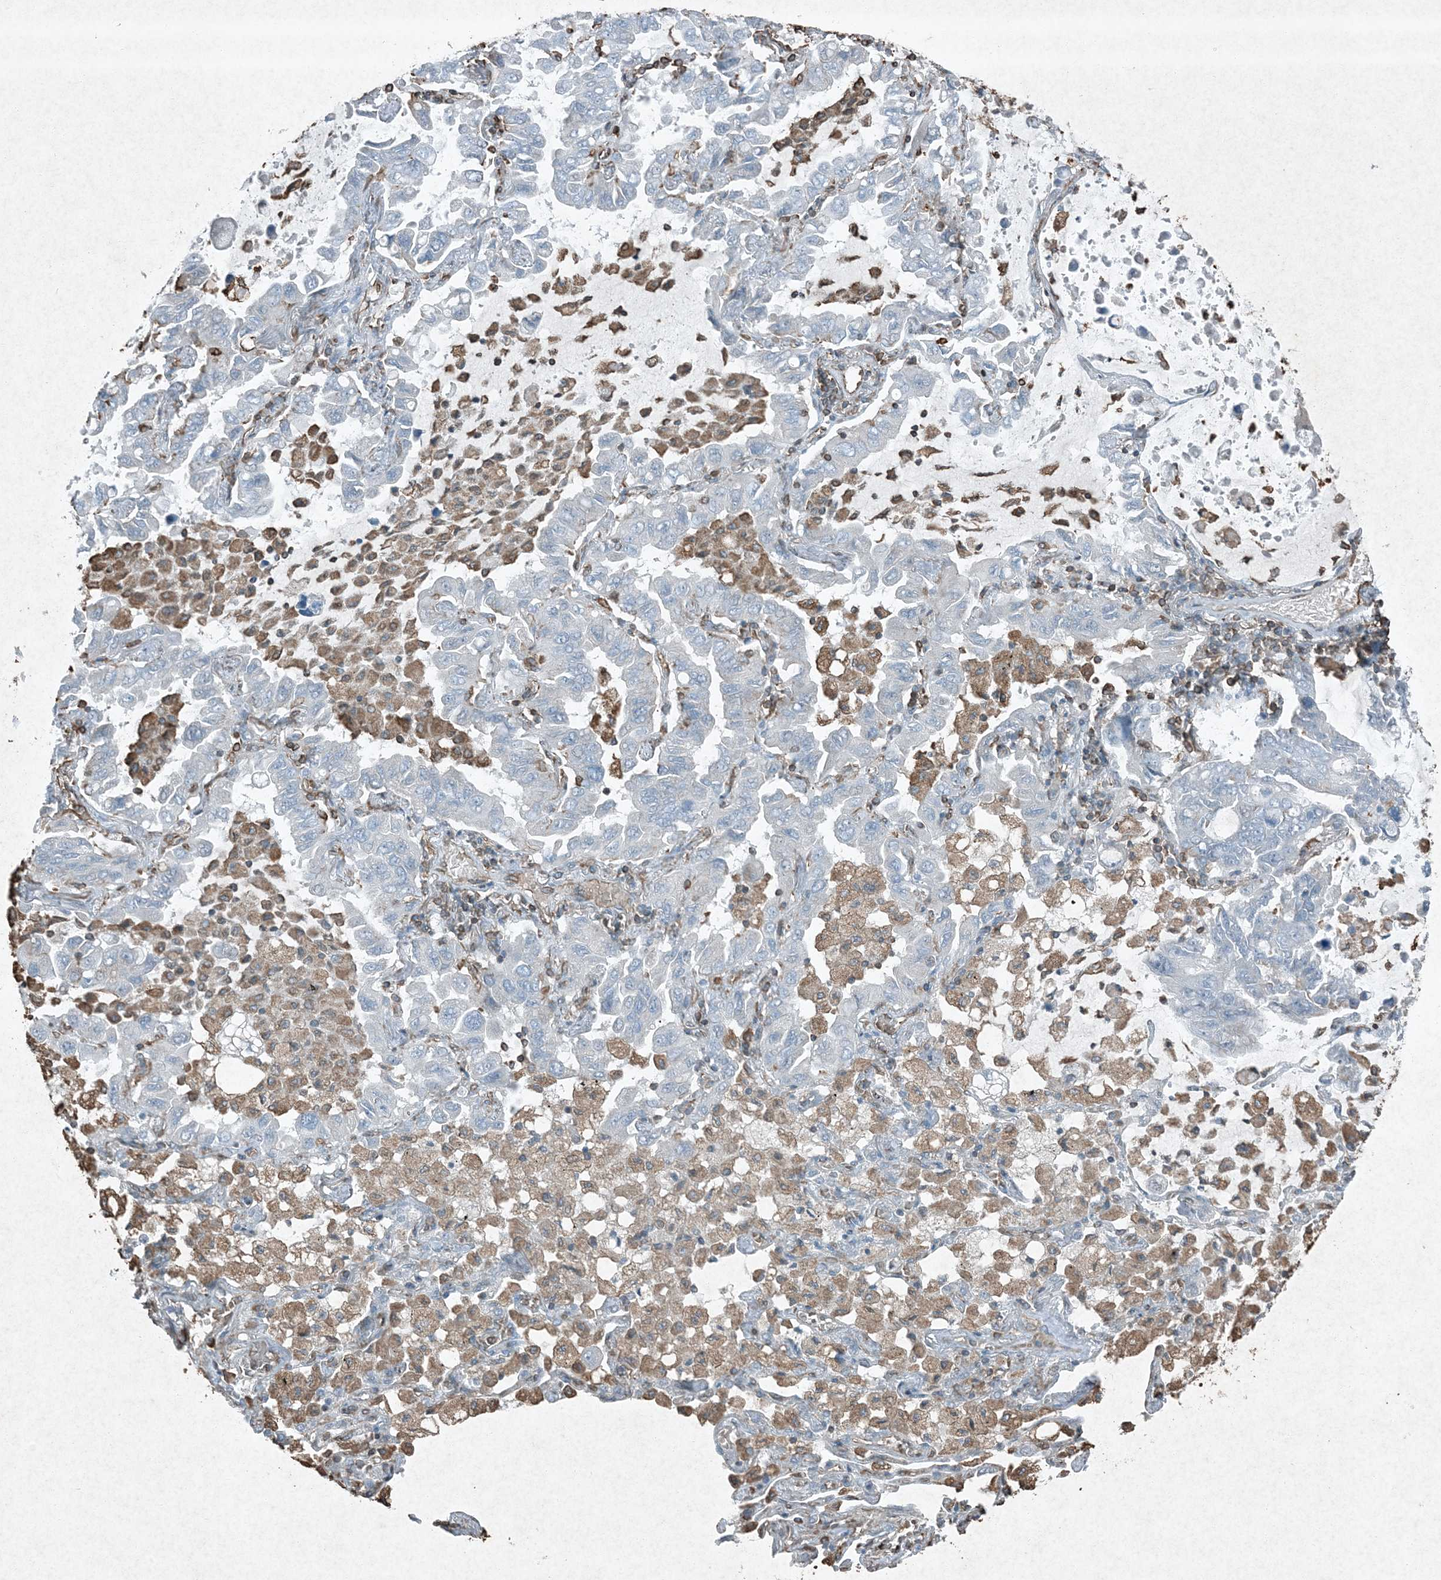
{"staining": {"intensity": "negative", "quantity": "none", "location": "none"}, "tissue": "lung cancer", "cell_type": "Tumor cells", "image_type": "cancer", "snomed": [{"axis": "morphology", "description": "Adenocarcinoma, NOS"}, {"axis": "topography", "description": "Lung"}], "caption": "Immunohistochemistry (IHC) micrograph of human lung adenocarcinoma stained for a protein (brown), which shows no expression in tumor cells. (DAB immunohistochemistry, high magnification).", "gene": "RYK", "patient": {"sex": "male", "age": 64}}